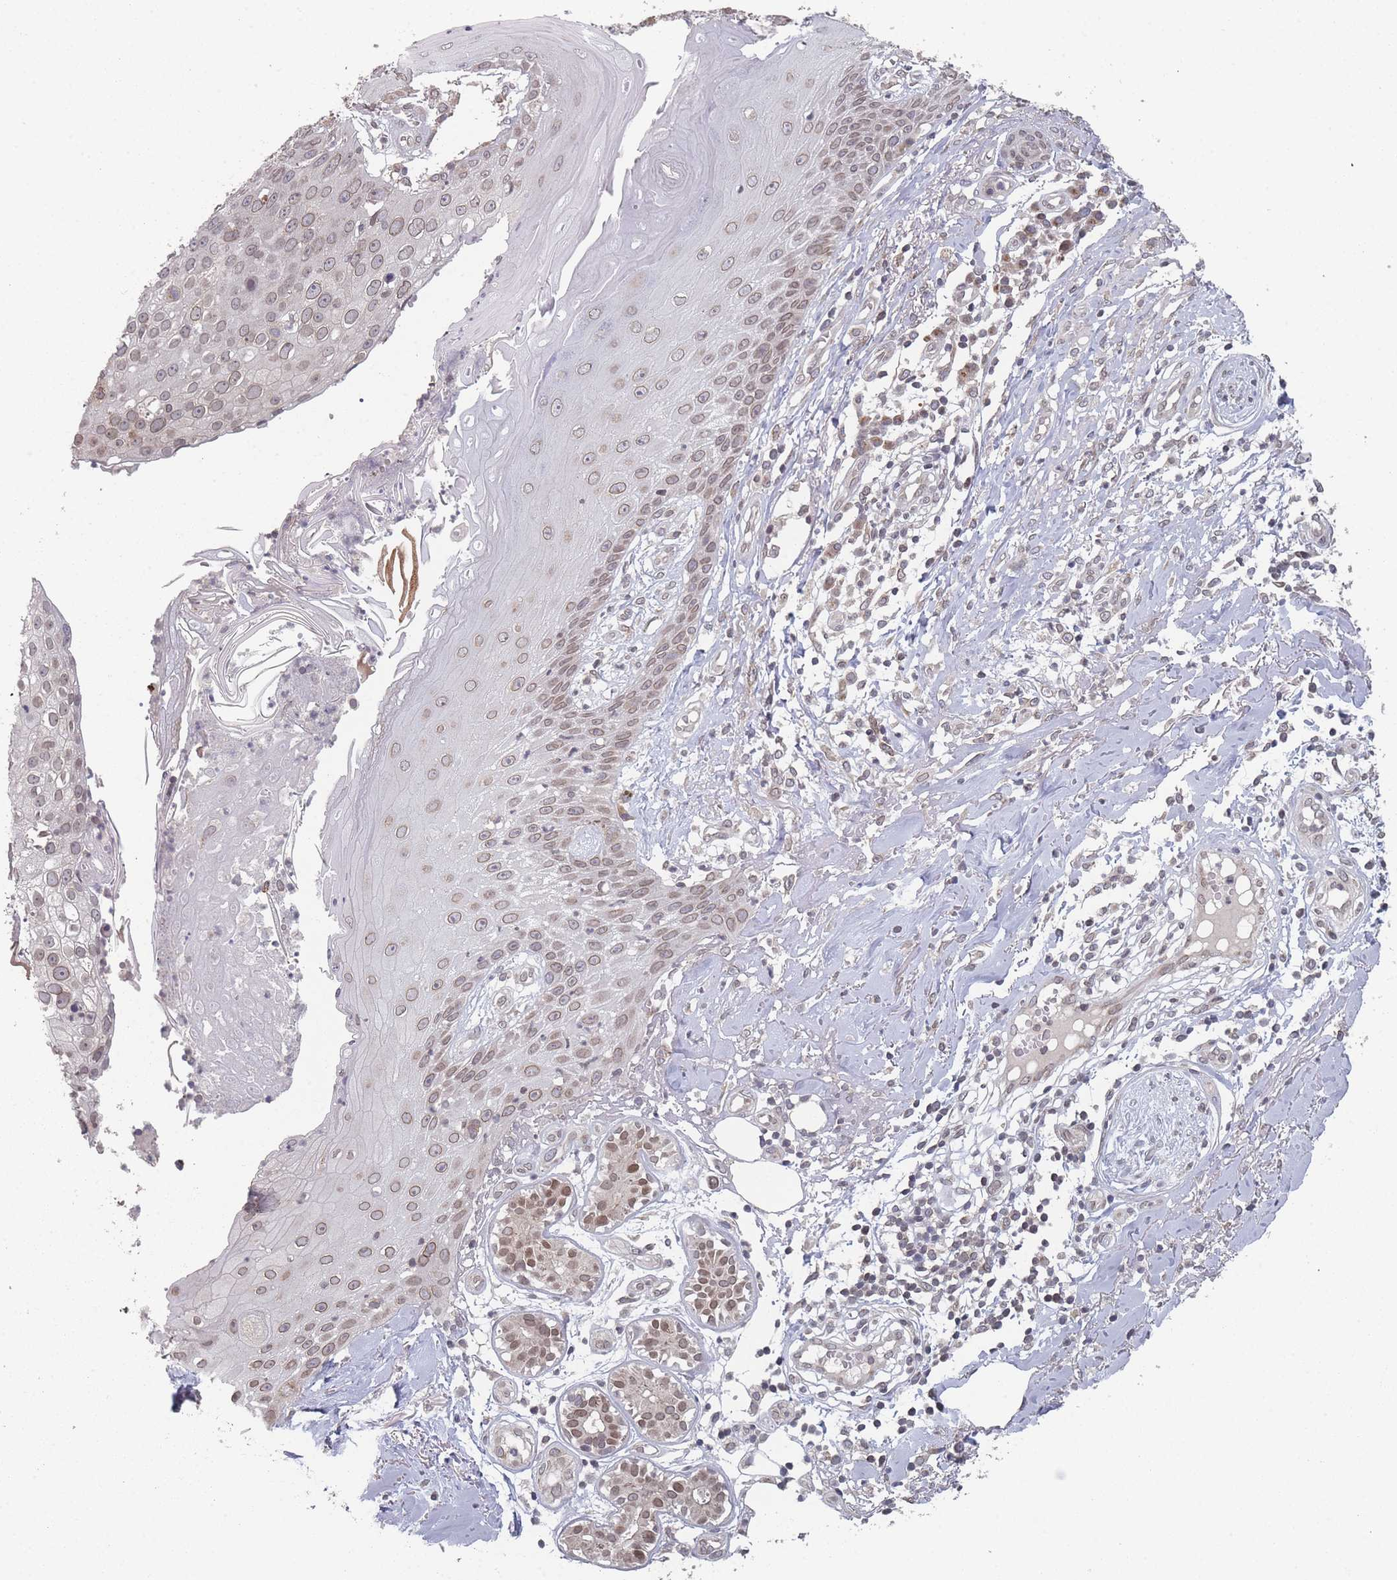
{"staining": {"intensity": "weak", "quantity": ">75%", "location": "cytoplasmic/membranous,nuclear"}, "tissue": "skin cancer", "cell_type": "Tumor cells", "image_type": "cancer", "snomed": [{"axis": "morphology", "description": "Squamous cell carcinoma, NOS"}, {"axis": "topography", "description": "Skin"}], "caption": "Skin squamous cell carcinoma stained for a protein (brown) exhibits weak cytoplasmic/membranous and nuclear positive positivity in approximately >75% of tumor cells.", "gene": "TBC1D25", "patient": {"sex": "male", "age": 71}}